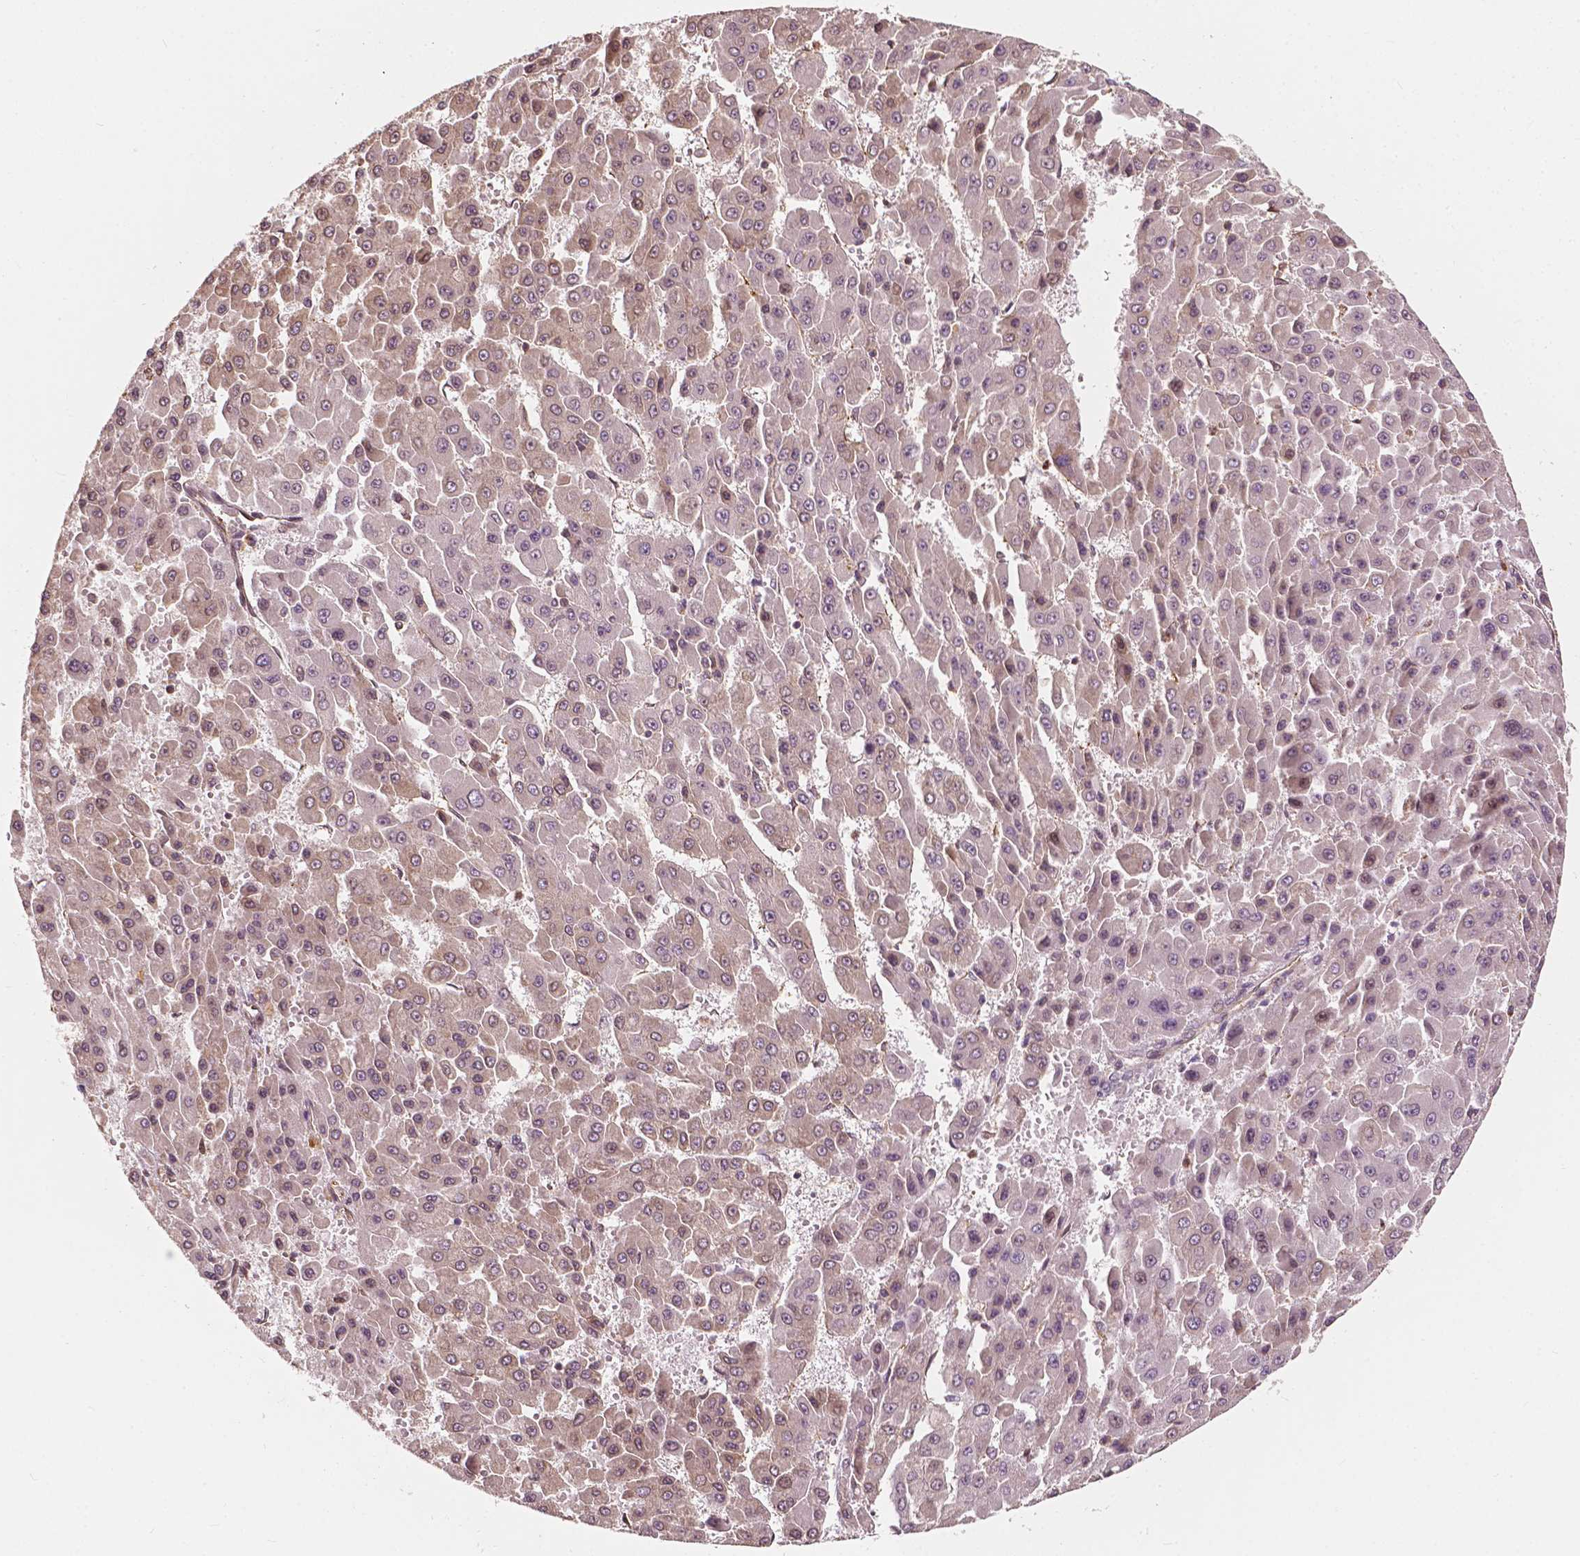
{"staining": {"intensity": "weak", "quantity": "<25%", "location": "cytoplasmic/membranous,nuclear"}, "tissue": "liver cancer", "cell_type": "Tumor cells", "image_type": "cancer", "snomed": [{"axis": "morphology", "description": "Carcinoma, Hepatocellular, NOS"}, {"axis": "topography", "description": "Liver"}], "caption": "Tumor cells show no significant protein expression in liver cancer.", "gene": "G3BP1", "patient": {"sex": "male", "age": 78}}